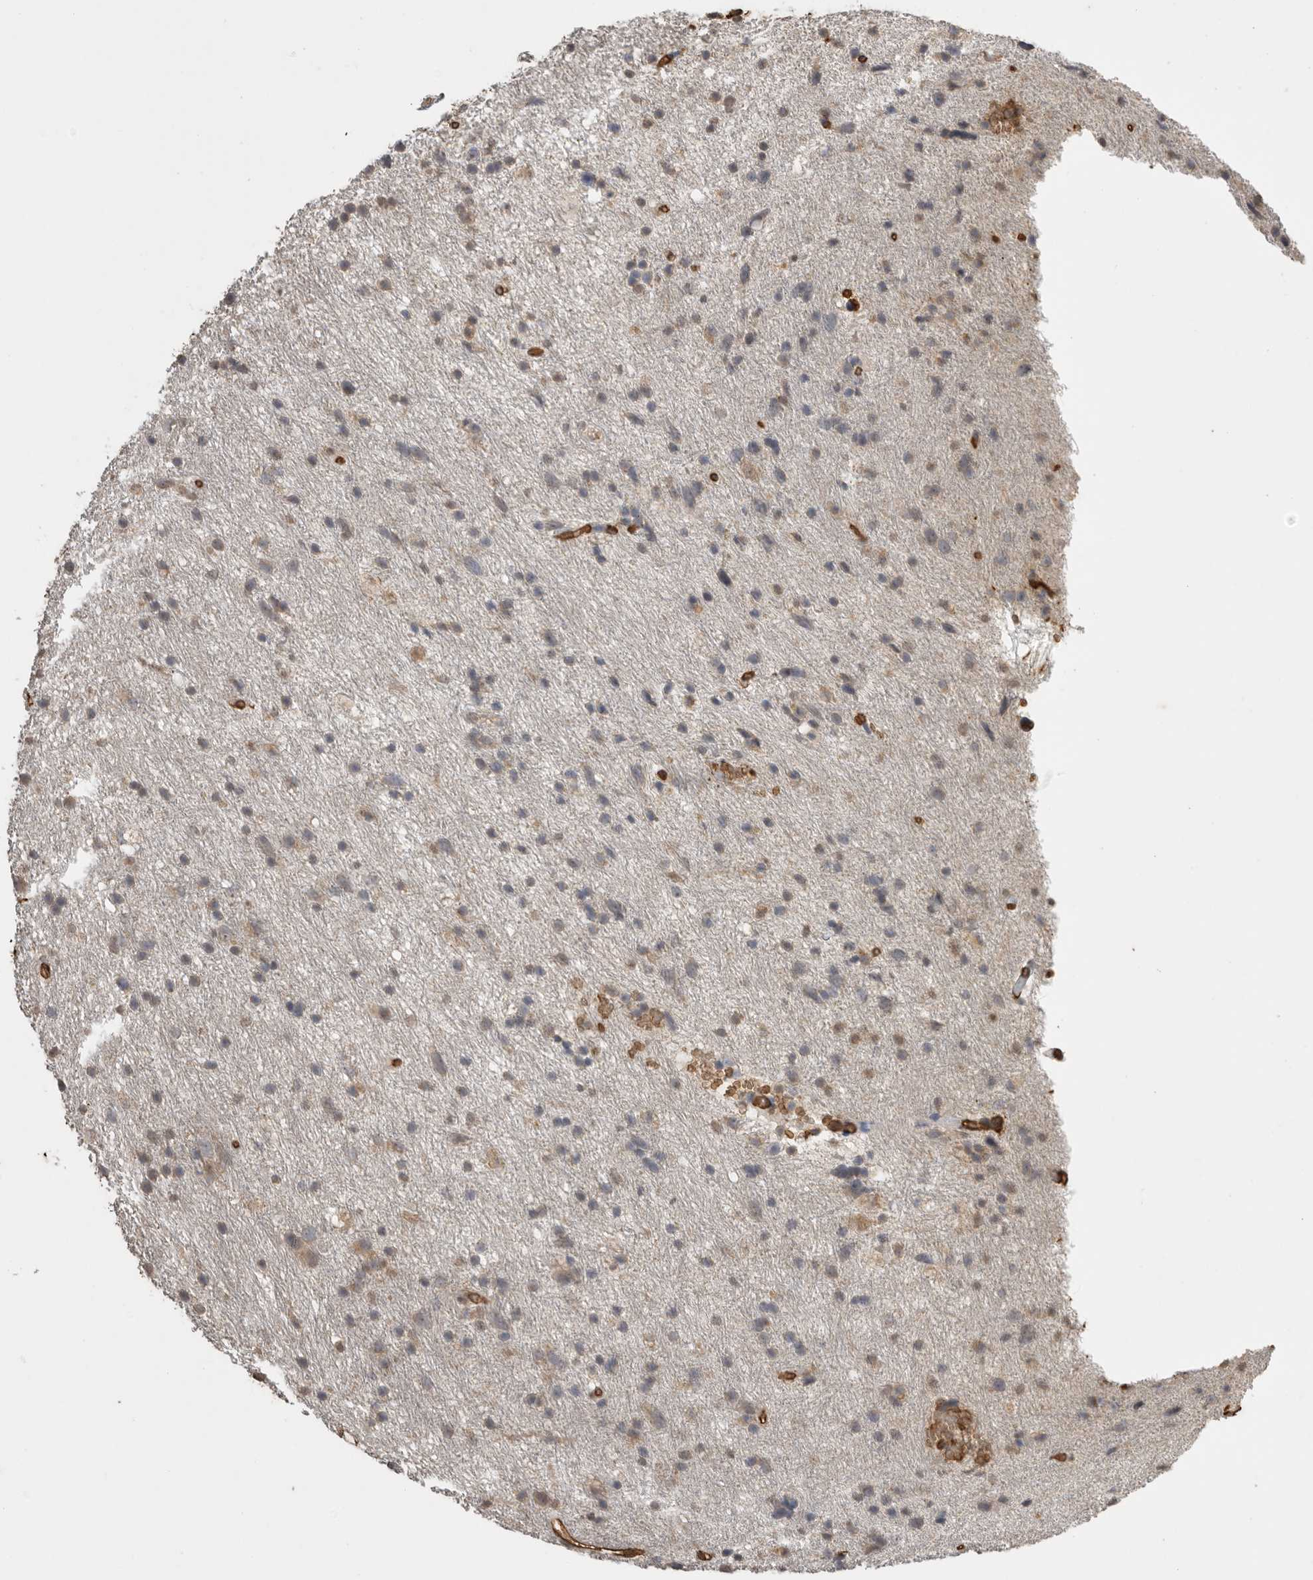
{"staining": {"intensity": "negative", "quantity": "none", "location": "none"}, "tissue": "glioma", "cell_type": "Tumor cells", "image_type": "cancer", "snomed": [{"axis": "morphology", "description": "Glioma, malignant, Low grade"}, {"axis": "topography", "description": "Brain"}], "caption": "Immunohistochemical staining of malignant glioma (low-grade) exhibits no significant expression in tumor cells.", "gene": "IL27", "patient": {"sex": "male", "age": 77}}